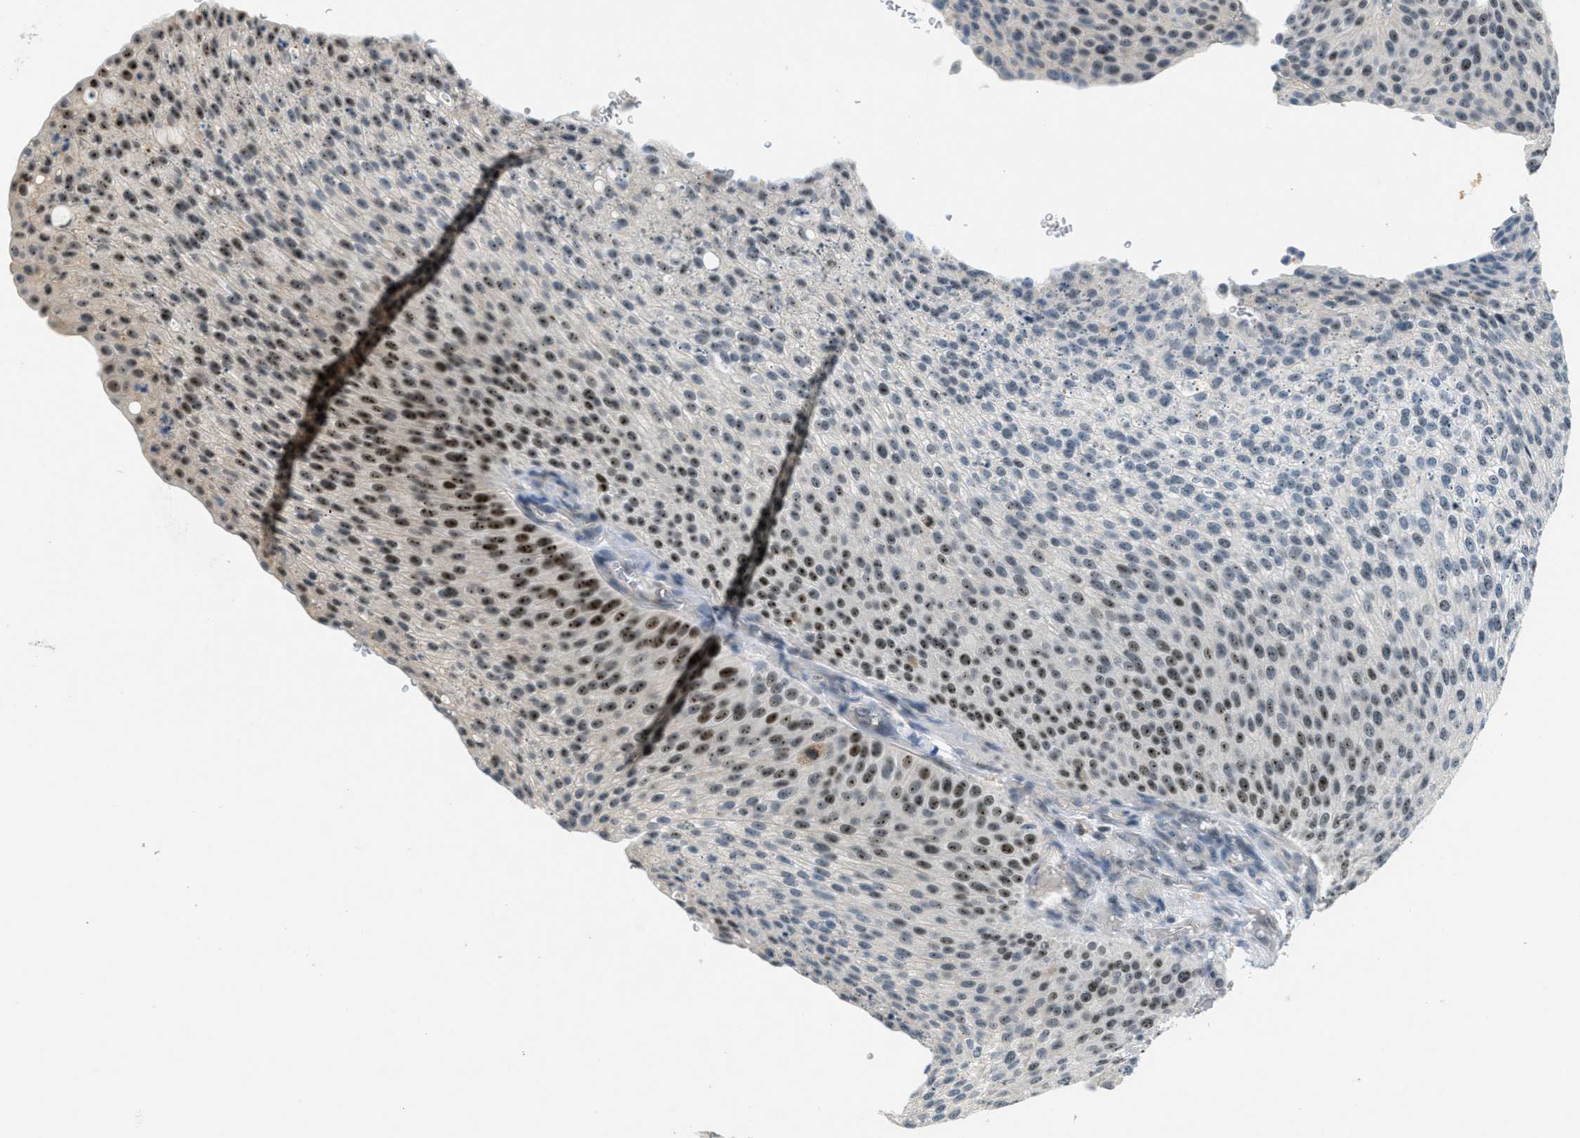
{"staining": {"intensity": "strong", "quantity": "25%-75%", "location": "nuclear"}, "tissue": "urothelial cancer", "cell_type": "Tumor cells", "image_type": "cancer", "snomed": [{"axis": "morphology", "description": "Urothelial carcinoma, Low grade"}, {"axis": "topography", "description": "Smooth muscle"}, {"axis": "topography", "description": "Urinary bladder"}], "caption": "Human urothelial cancer stained with a brown dye reveals strong nuclear positive expression in about 25%-75% of tumor cells.", "gene": "DDX47", "patient": {"sex": "male", "age": 60}}